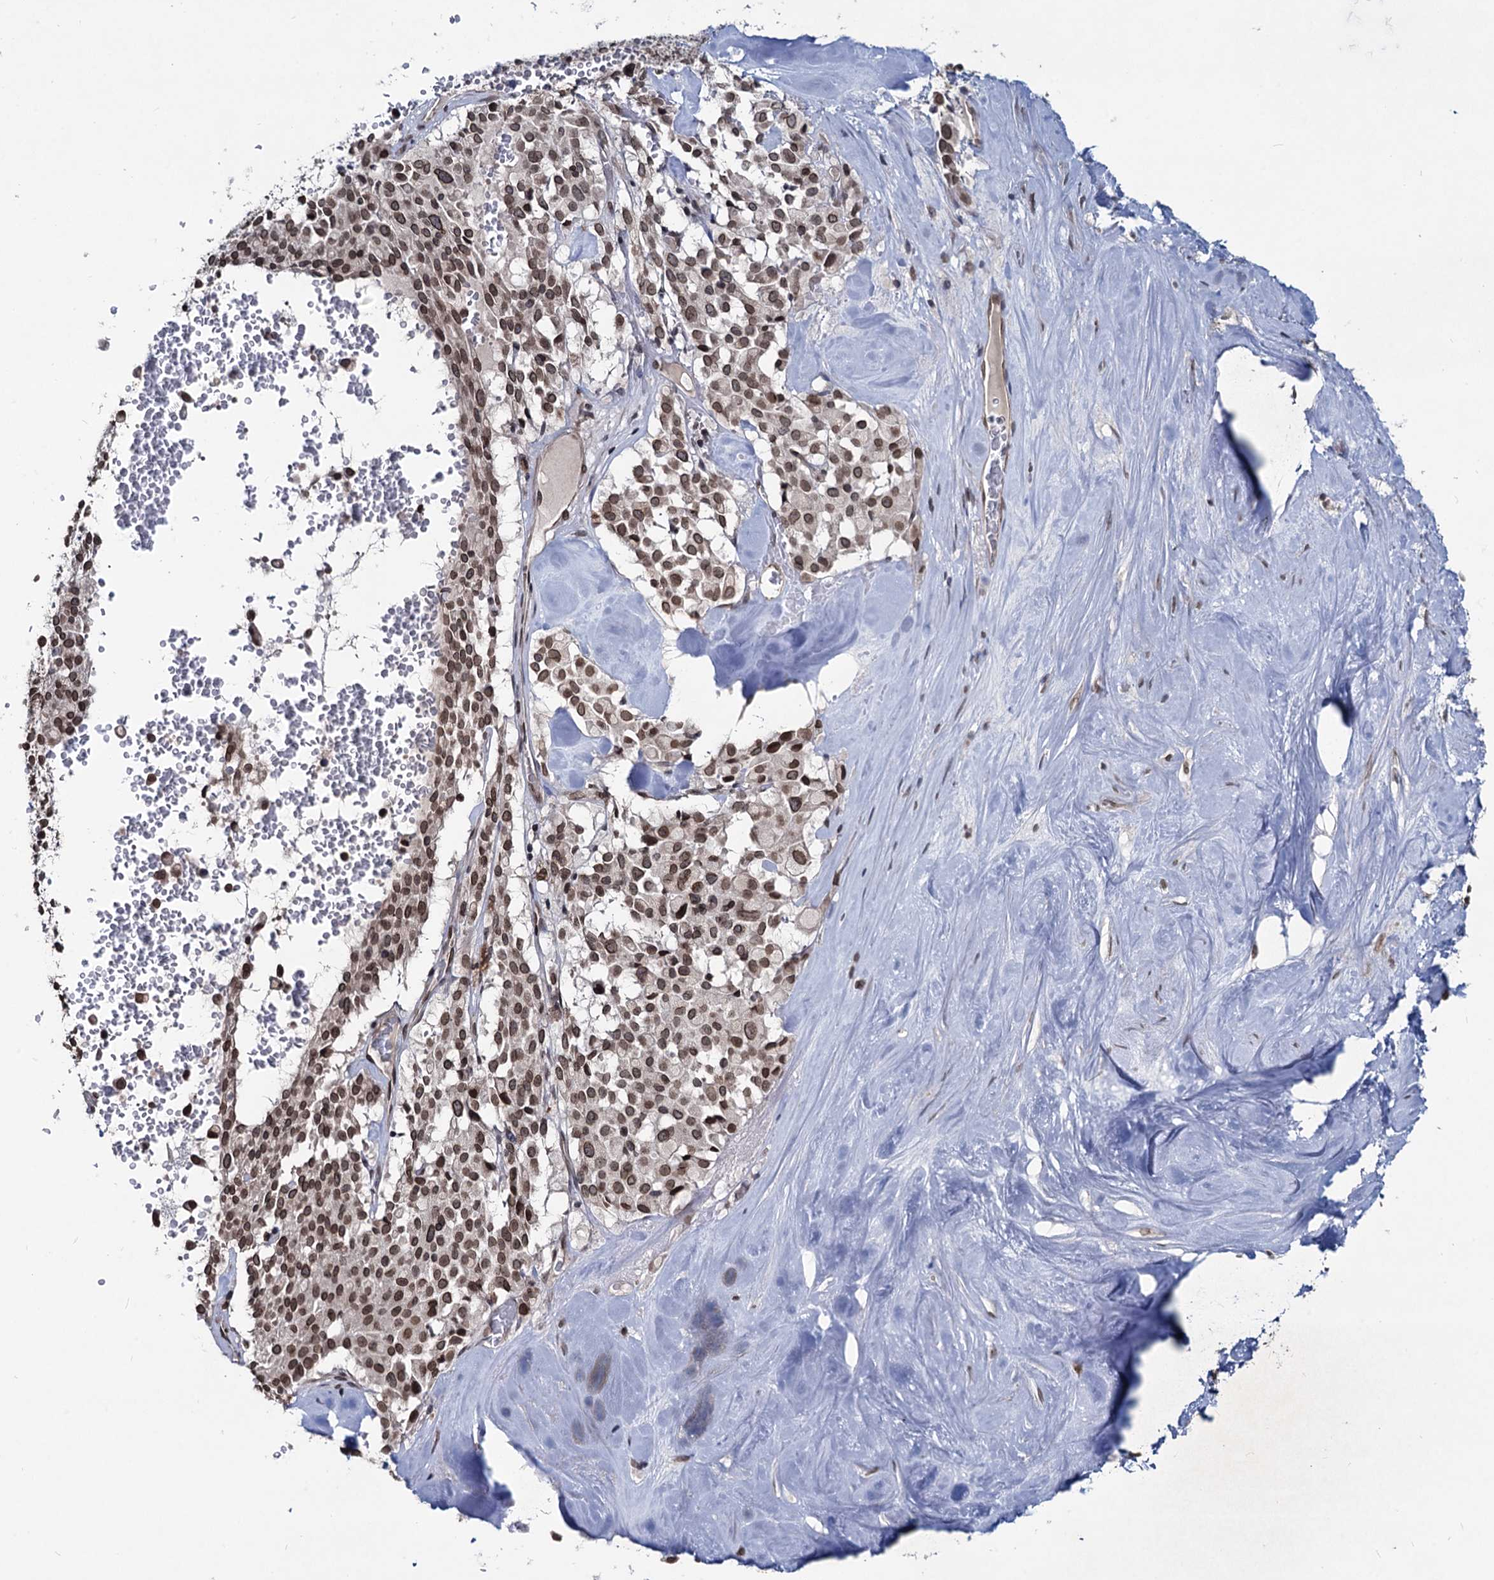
{"staining": {"intensity": "moderate", "quantity": ">75%", "location": "nuclear"}, "tissue": "pancreatic cancer", "cell_type": "Tumor cells", "image_type": "cancer", "snomed": [{"axis": "morphology", "description": "Adenocarcinoma, NOS"}, {"axis": "topography", "description": "Pancreas"}], "caption": "Immunohistochemistry (IHC) (DAB (3,3'-diaminobenzidine)) staining of human pancreatic cancer reveals moderate nuclear protein staining in about >75% of tumor cells.", "gene": "RNF6", "patient": {"sex": "male", "age": 65}}